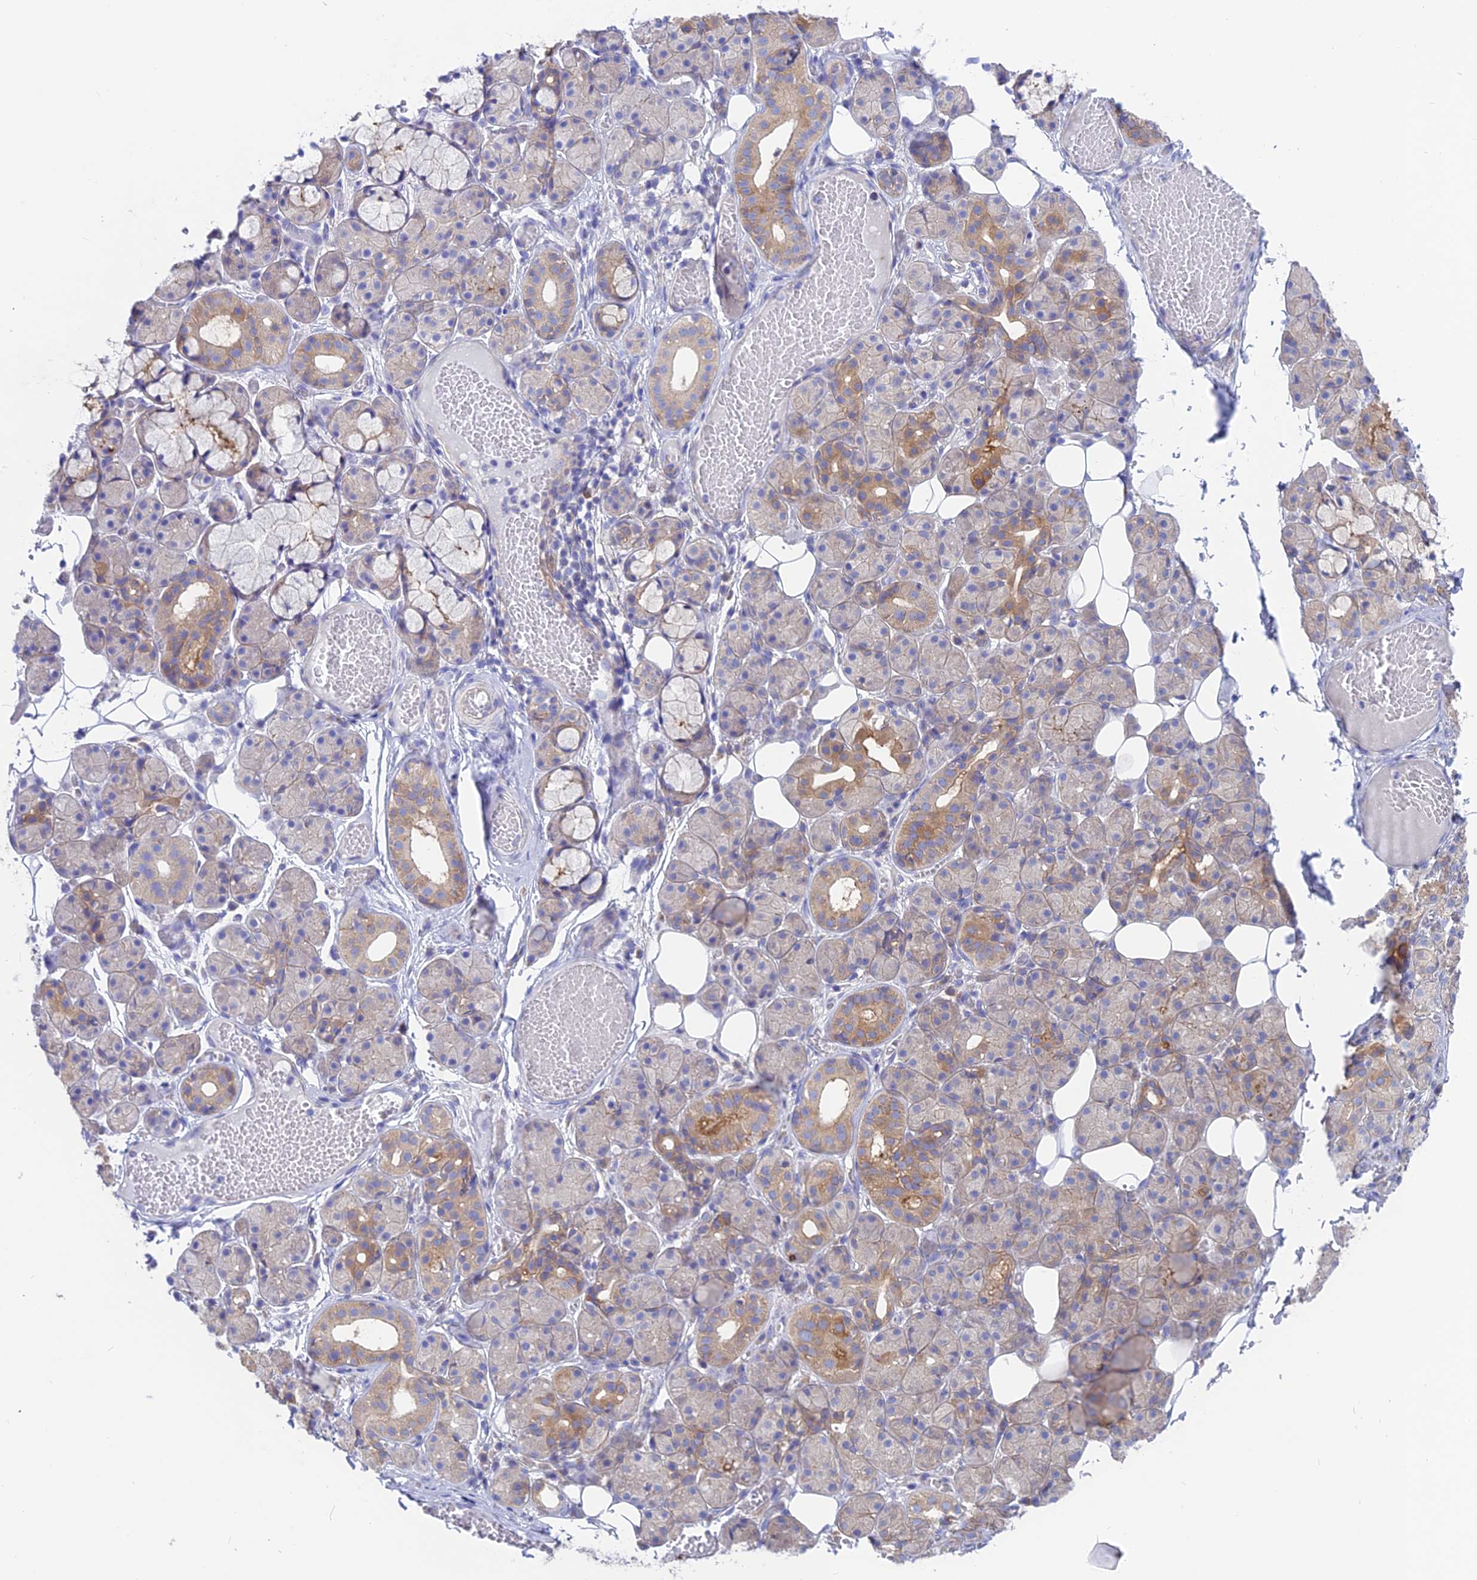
{"staining": {"intensity": "moderate", "quantity": "<25%", "location": "cytoplasmic/membranous"}, "tissue": "salivary gland", "cell_type": "Glandular cells", "image_type": "normal", "snomed": [{"axis": "morphology", "description": "Normal tissue, NOS"}, {"axis": "topography", "description": "Salivary gland"}], "caption": "There is low levels of moderate cytoplasmic/membranous staining in glandular cells of unremarkable salivary gland, as demonstrated by immunohistochemical staining (brown color).", "gene": "LZTFL1", "patient": {"sex": "male", "age": 63}}